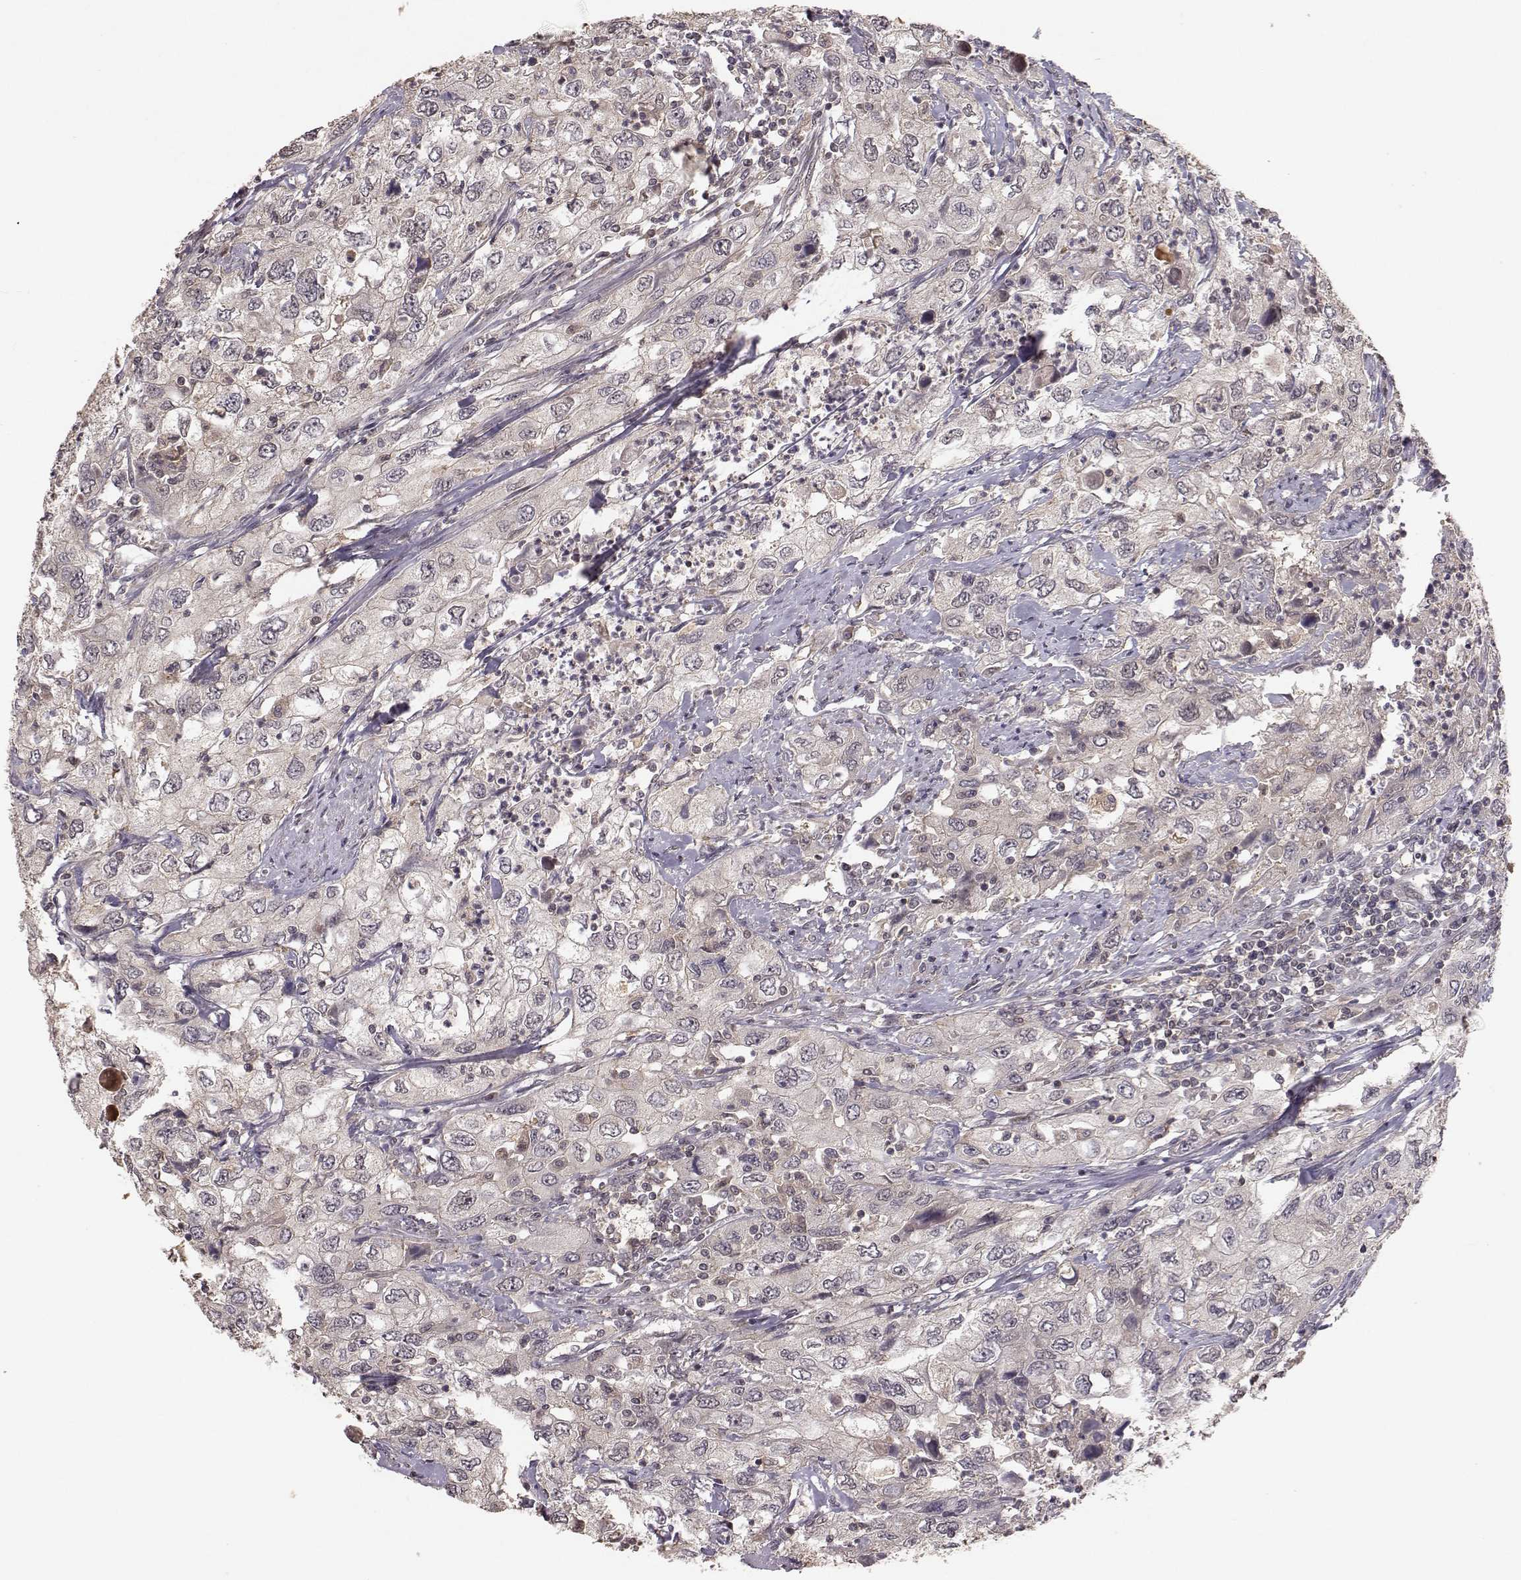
{"staining": {"intensity": "negative", "quantity": "none", "location": "none"}, "tissue": "urothelial cancer", "cell_type": "Tumor cells", "image_type": "cancer", "snomed": [{"axis": "morphology", "description": "Urothelial carcinoma, High grade"}, {"axis": "topography", "description": "Urinary bladder"}], "caption": "Immunohistochemistry photomicrograph of human urothelial carcinoma (high-grade) stained for a protein (brown), which exhibits no expression in tumor cells.", "gene": "PLEKHG3", "patient": {"sex": "male", "age": 76}}